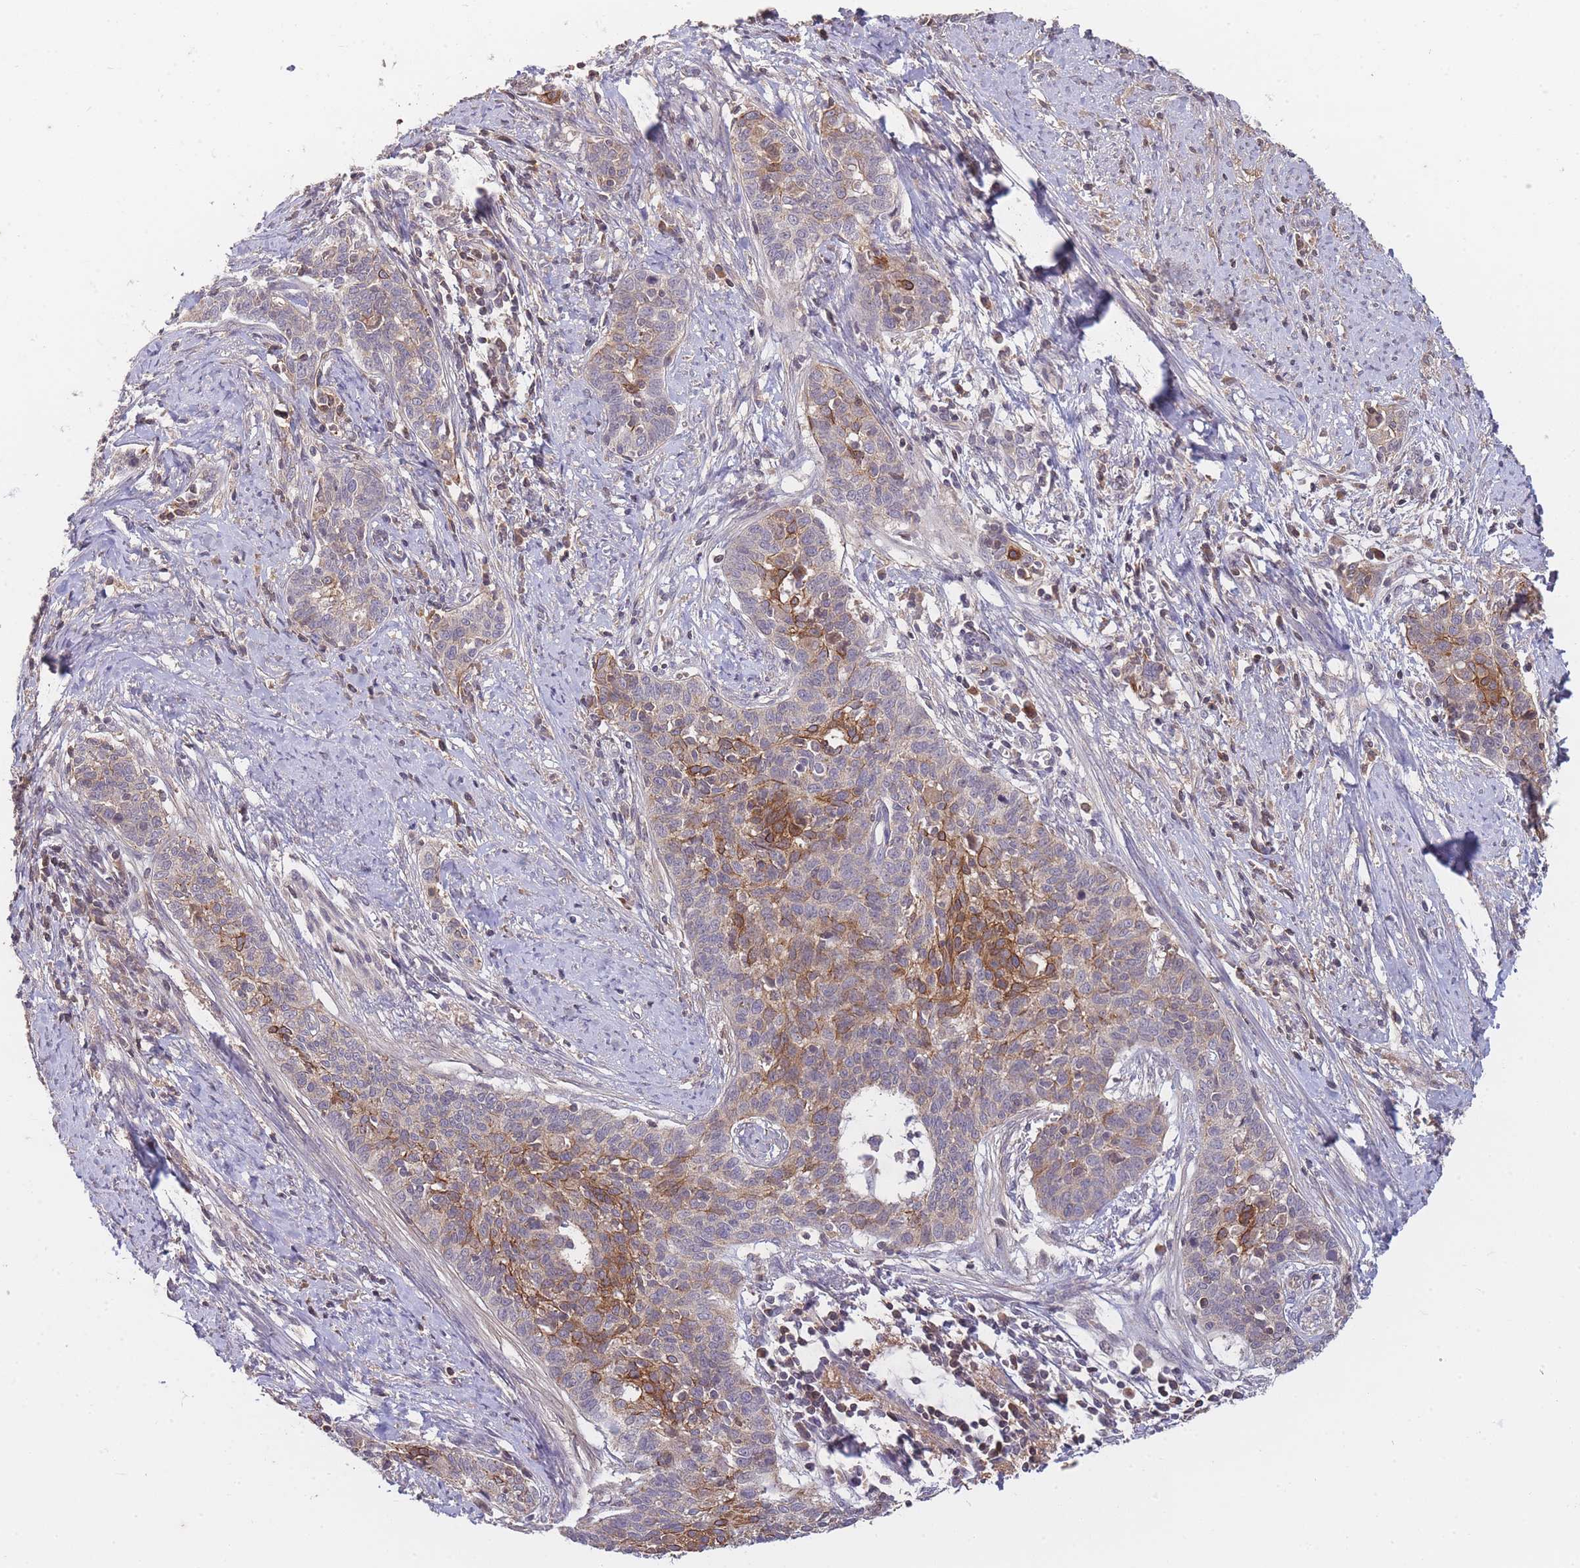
{"staining": {"intensity": "moderate", "quantity": "25%-75%", "location": "cytoplasmic/membranous"}, "tissue": "cervical cancer", "cell_type": "Tumor cells", "image_type": "cancer", "snomed": [{"axis": "morphology", "description": "Squamous cell carcinoma, NOS"}, {"axis": "topography", "description": "Cervix"}], "caption": "A histopathology image of human cervical cancer stained for a protein reveals moderate cytoplasmic/membranous brown staining in tumor cells. Using DAB (brown) and hematoxylin (blue) stains, captured at high magnification using brightfield microscopy.", "gene": "RALGDS", "patient": {"sex": "female", "age": 39}}